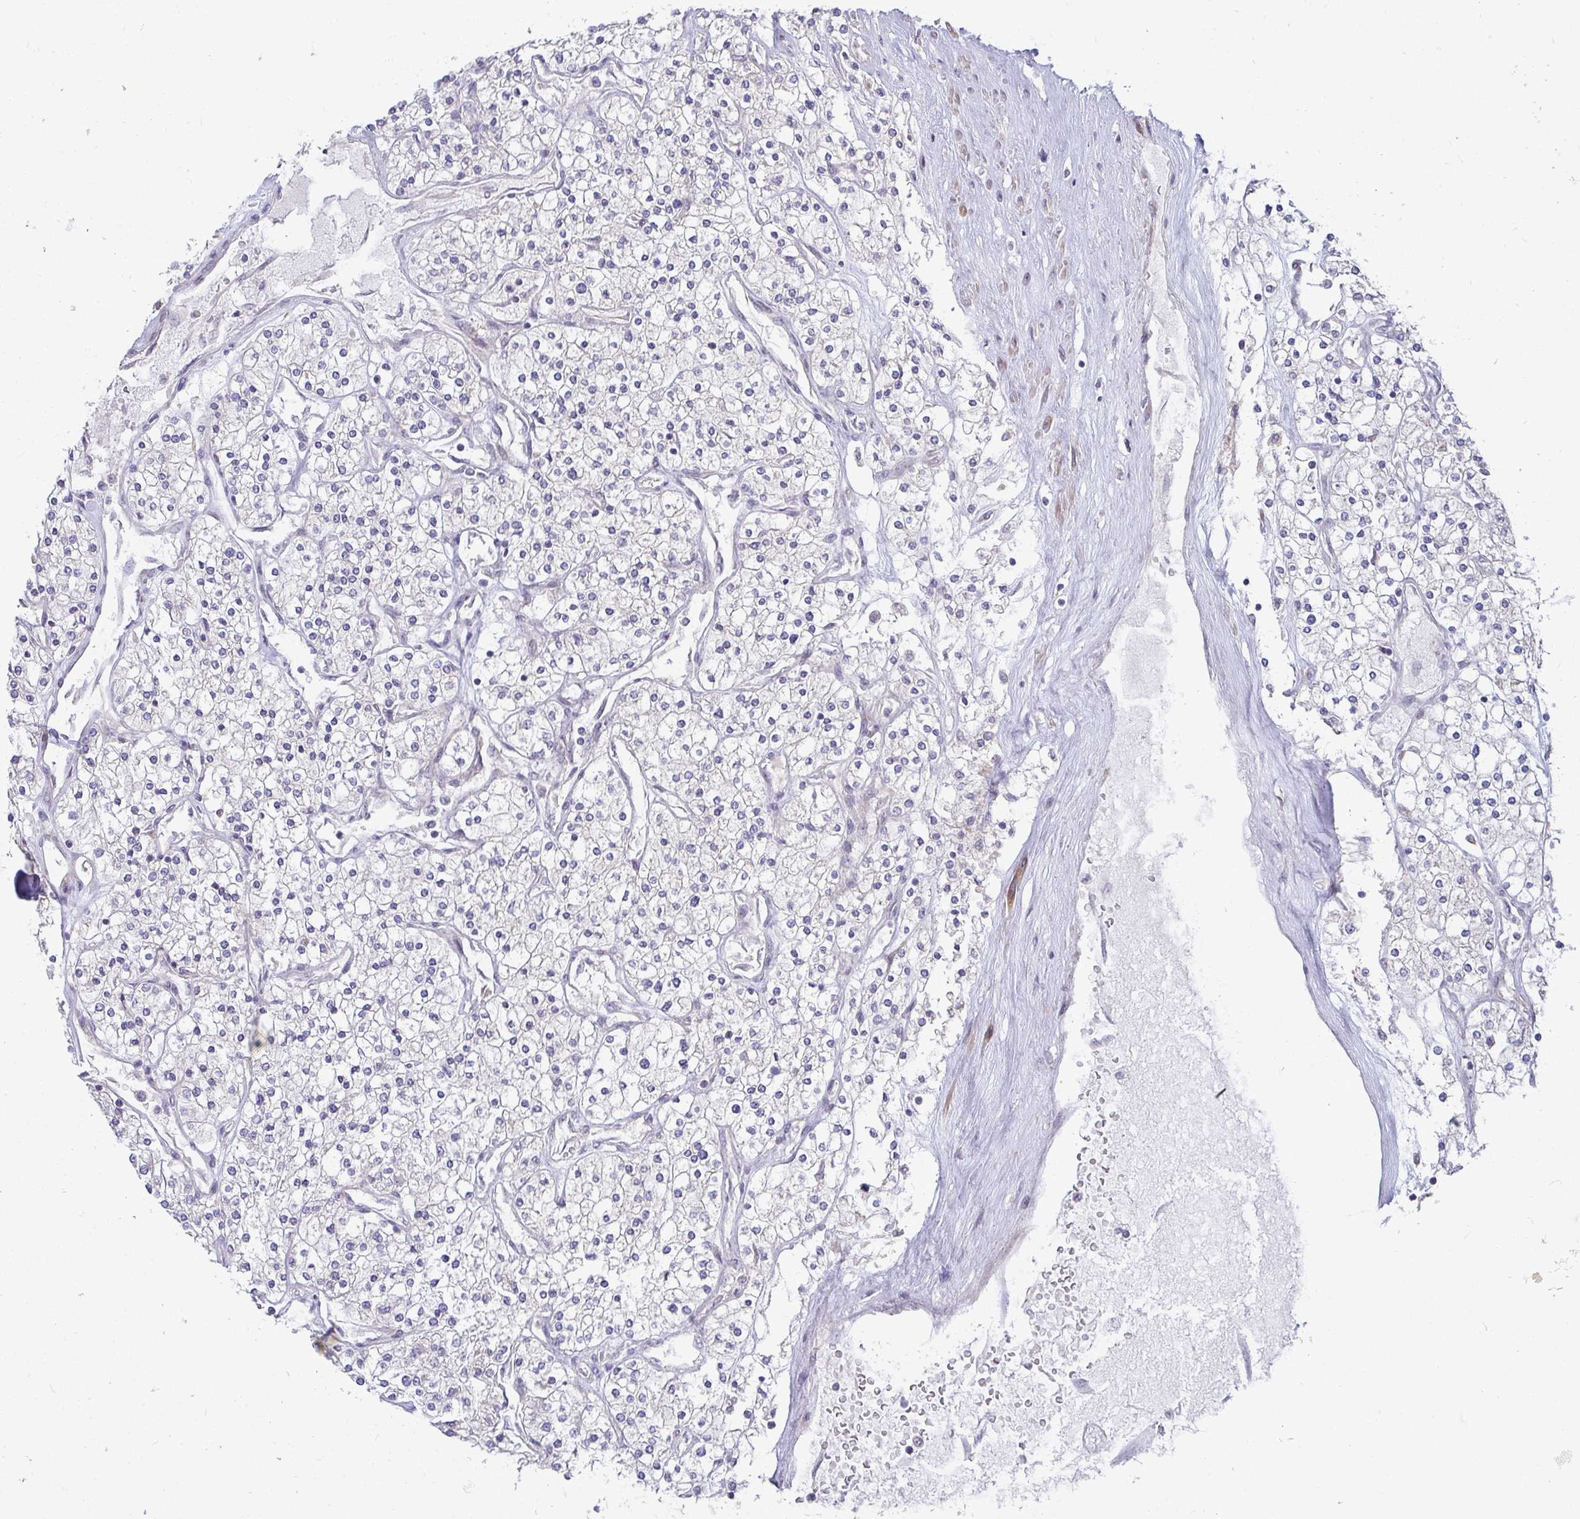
{"staining": {"intensity": "negative", "quantity": "none", "location": "none"}, "tissue": "renal cancer", "cell_type": "Tumor cells", "image_type": "cancer", "snomed": [{"axis": "morphology", "description": "Adenocarcinoma, NOS"}, {"axis": "topography", "description": "Kidney"}], "caption": "This histopathology image is of renal adenocarcinoma stained with immunohistochemistry (IHC) to label a protein in brown with the nuclei are counter-stained blue. There is no expression in tumor cells.", "gene": "SH2D1B", "patient": {"sex": "male", "age": 80}}